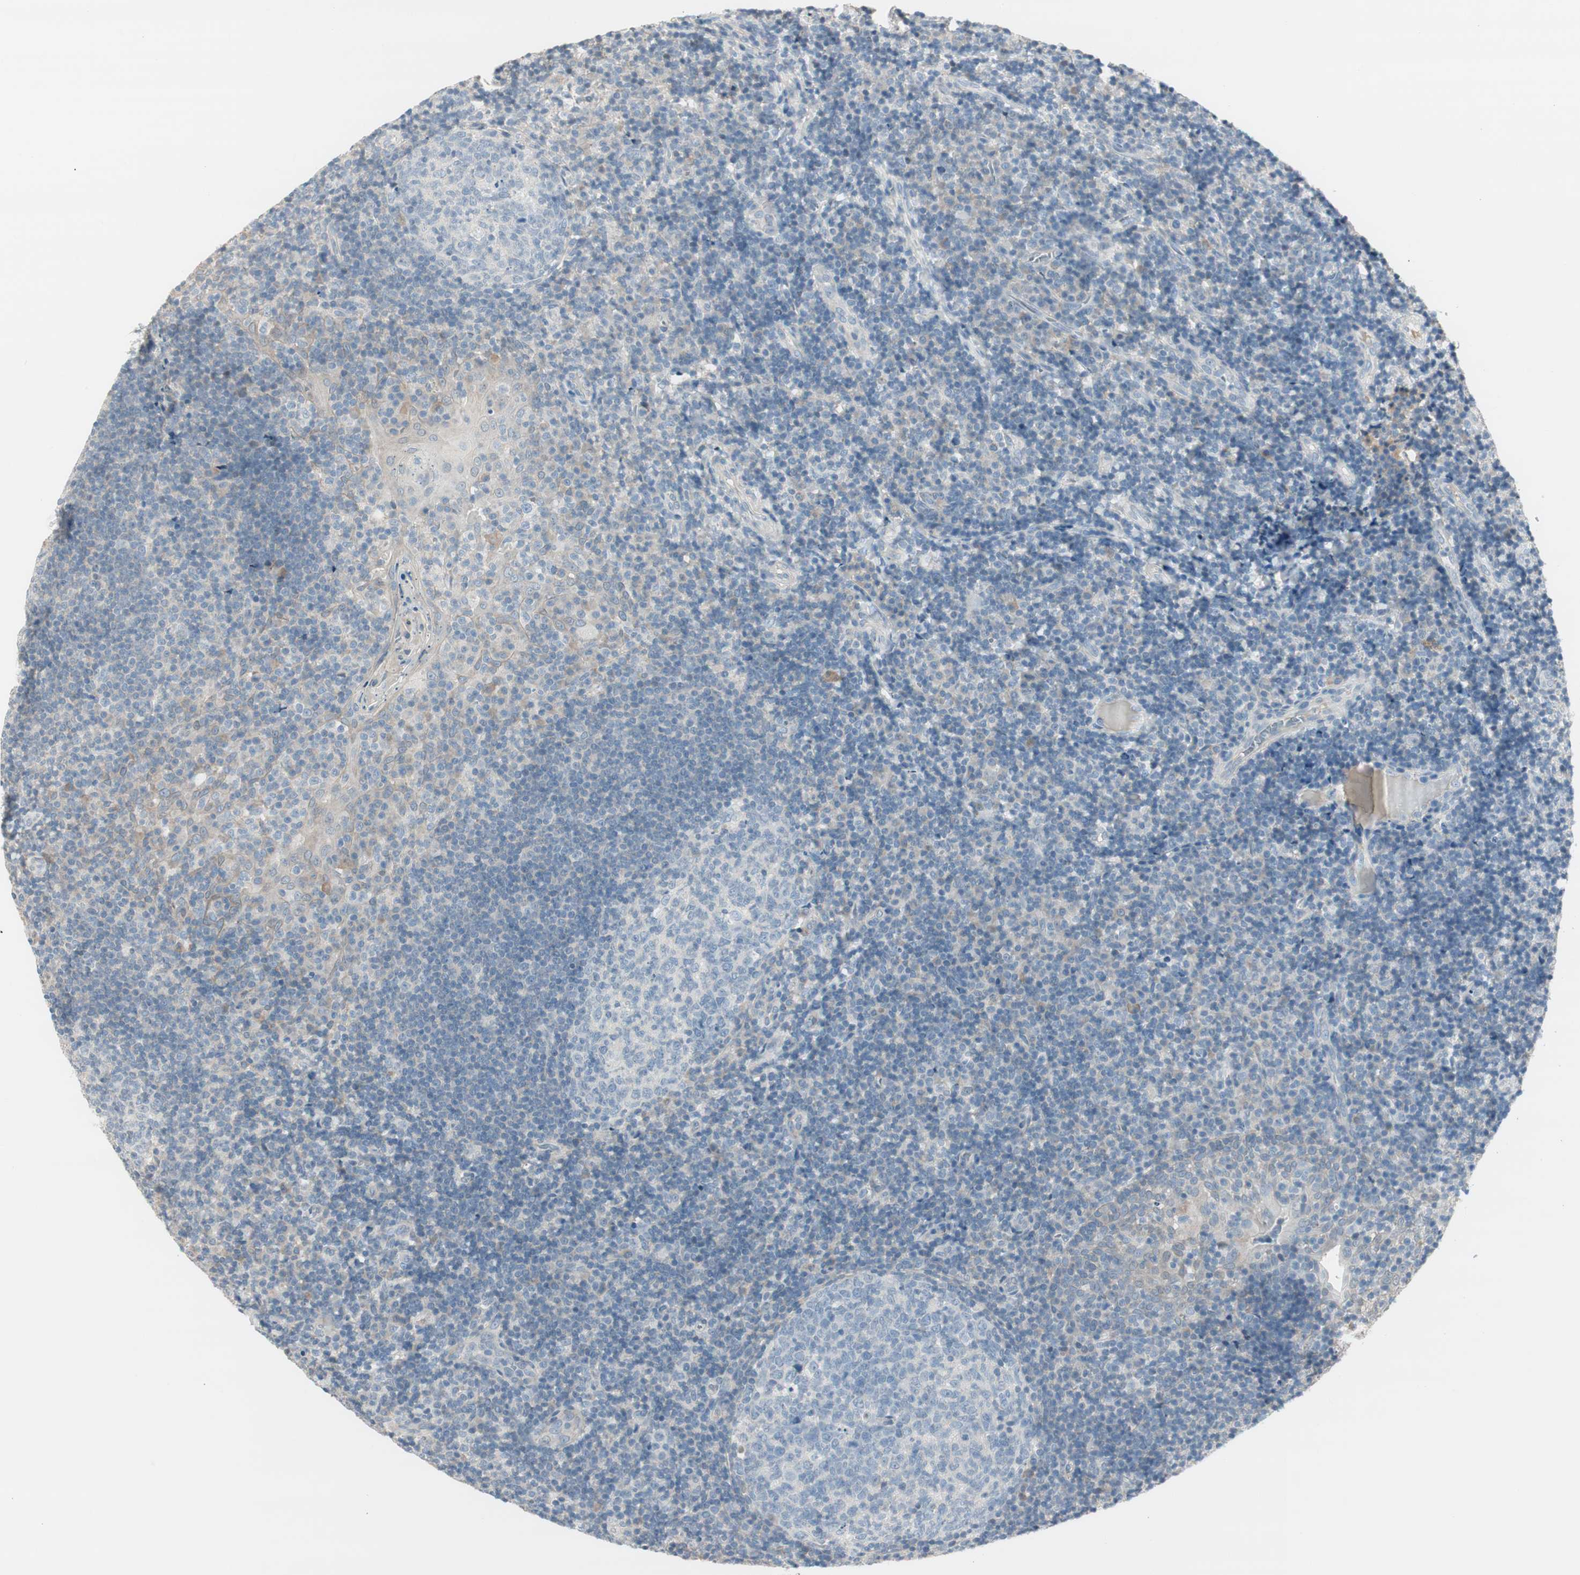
{"staining": {"intensity": "negative", "quantity": "none", "location": "none"}, "tissue": "tonsil", "cell_type": "Germinal center cells", "image_type": "normal", "snomed": [{"axis": "morphology", "description": "Normal tissue, NOS"}, {"axis": "topography", "description": "Tonsil"}], "caption": "Immunohistochemistry image of benign human tonsil stained for a protein (brown), which displays no positivity in germinal center cells. The staining is performed using DAB brown chromogen with nuclei counter-stained in using hematoxylin.", "gene": "EVA1A", "patient": {"sex": "female", "age": 40}}